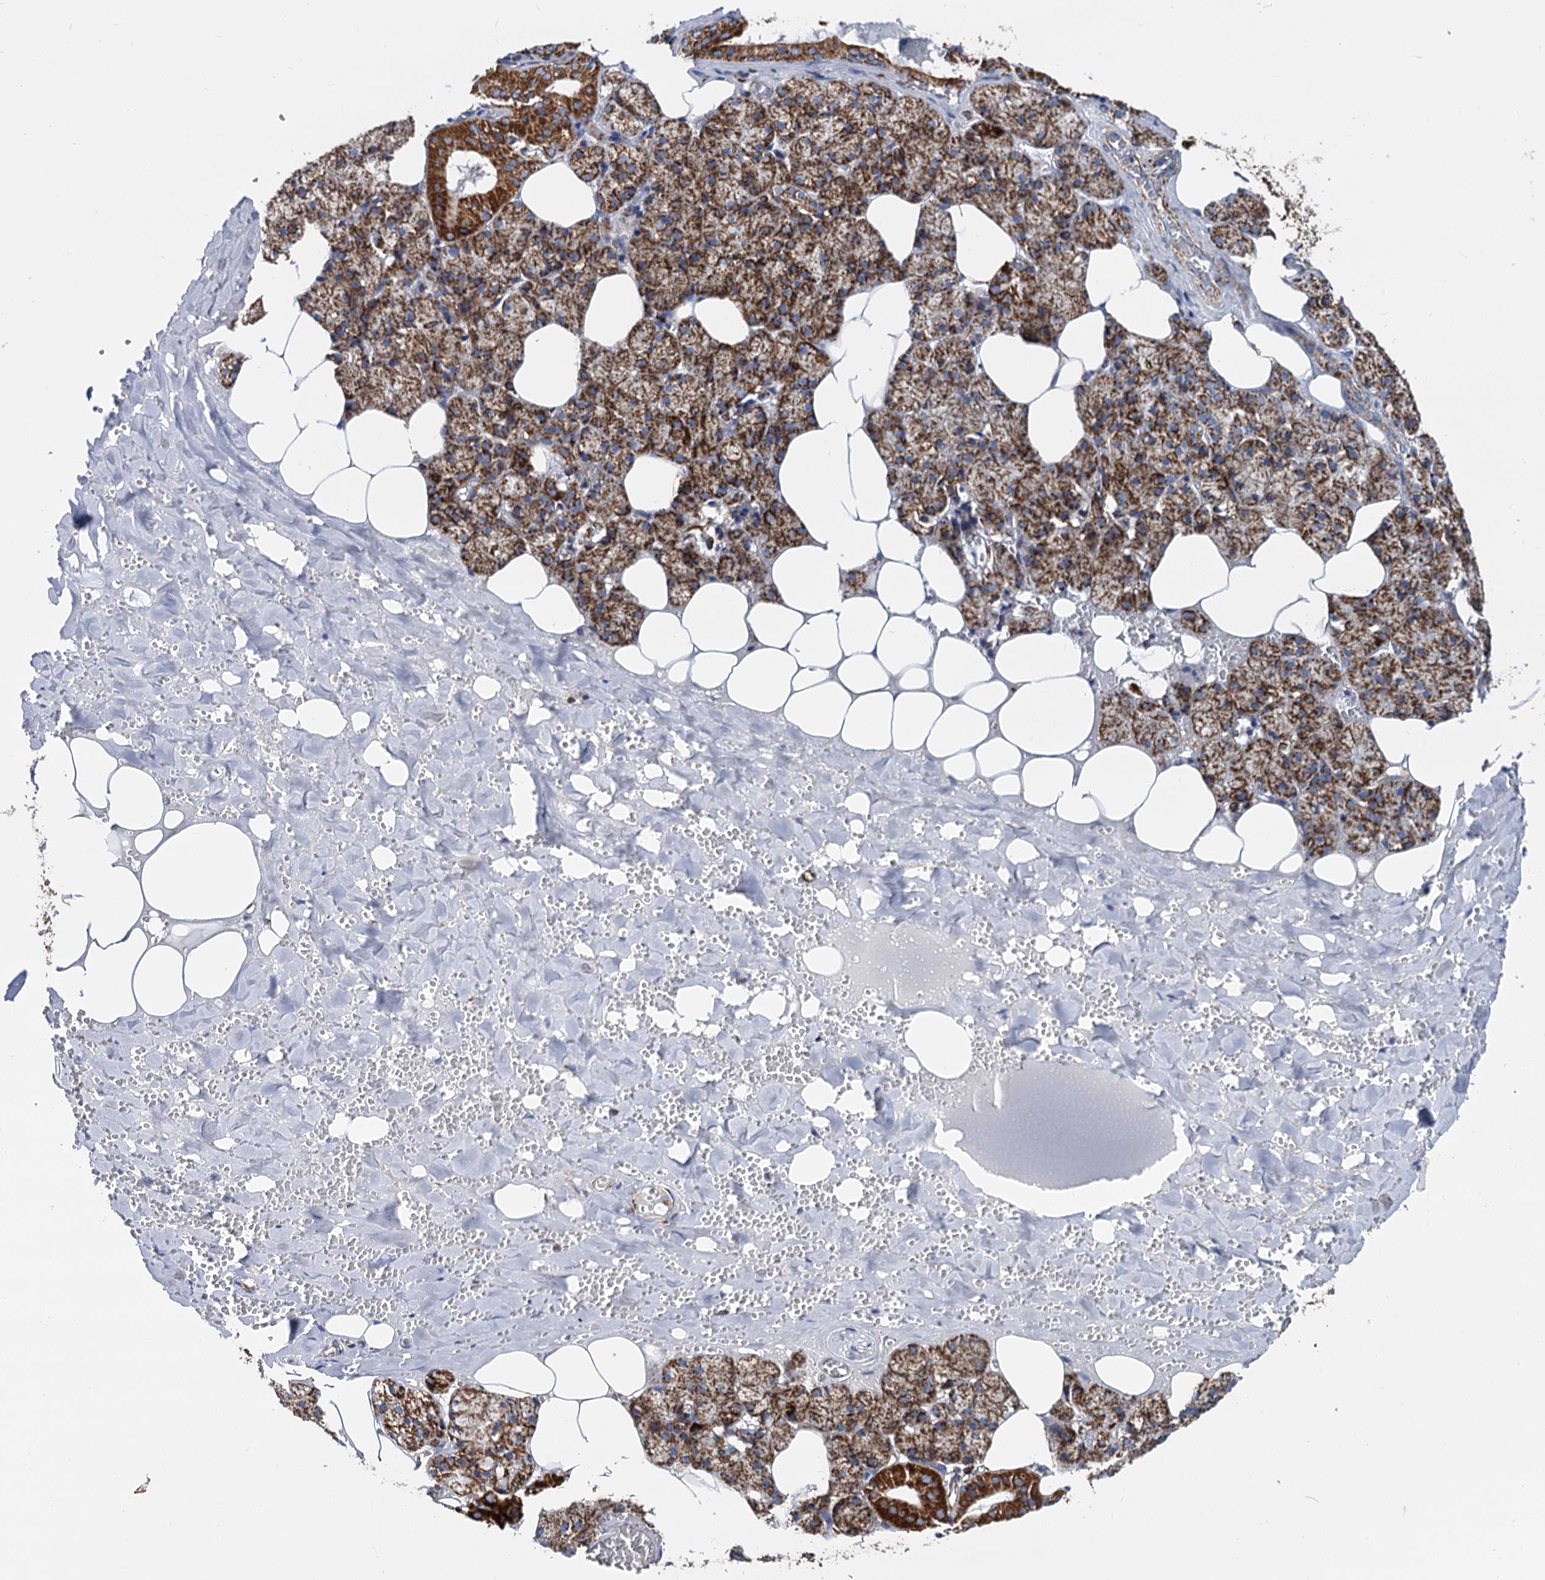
{"staining": {"intensity": "strong", "quantity": ">75%", "location": "cytoplasmic/membranous"}, "tissue": "salivary gland", "cell_type": "Glandular cells", "image_type": "normal", "snomed": [{"axis": "morphology", "description": "Normal tissue, NOS"}, {"axis": "topography", "description": "Salivary gland"}], "caption": "A high amount of strong cytoplasmic/membranous staining is seen in approximately >75% of glandular cells in unremarkable salivary gland. The staining was performed using DAB to visualize the protein expression in brown, while the nuclei were stained in blue with hematoxylin (Magnification: 20x).", "gene": "TIMM10", "patient": {"sex": "male", "age": 62}}